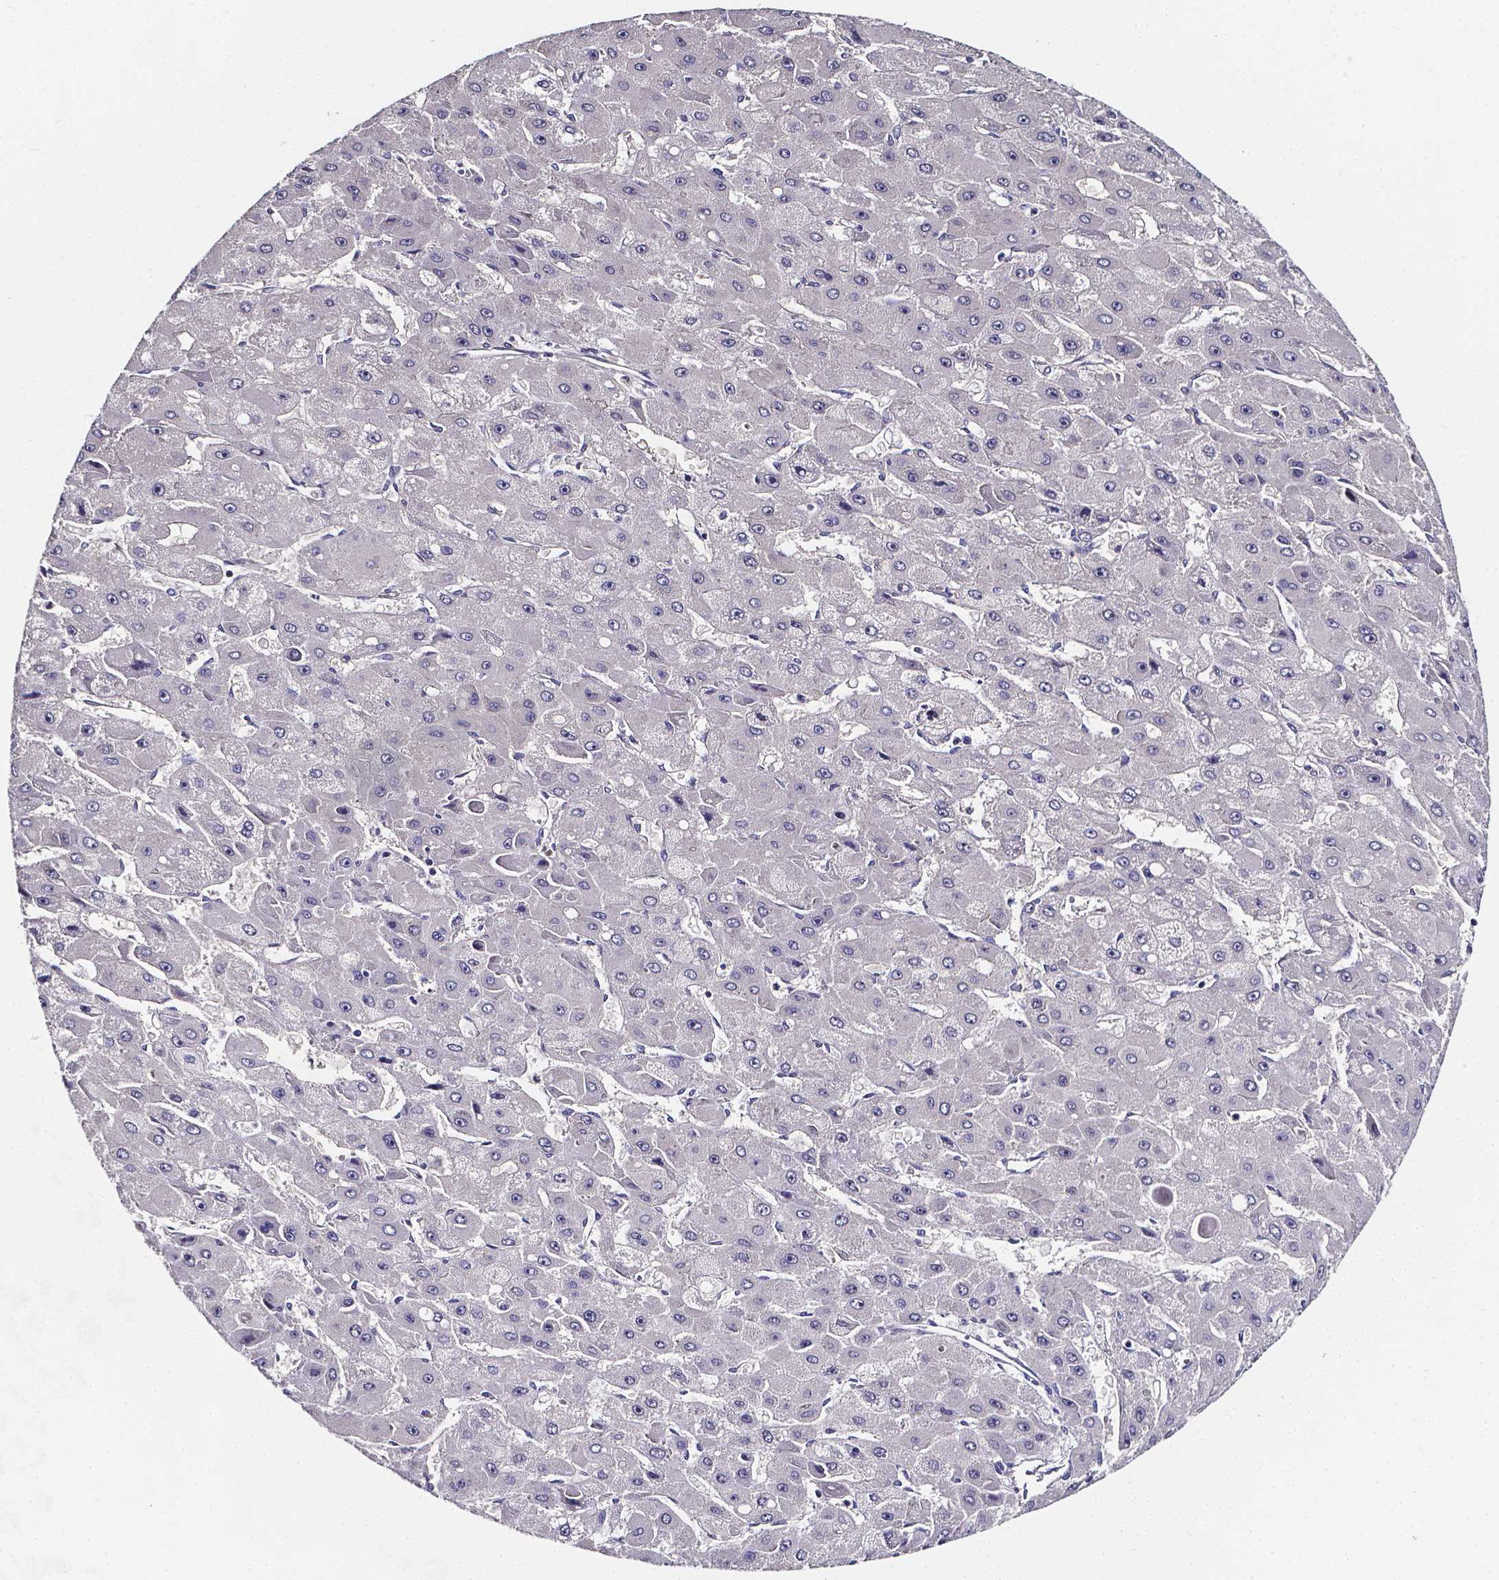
{"staining": {"intensity": "negative", "quantity": "none", "location": "none"}, "tissue": "liver cancer", "cell_type": "Tumor cells", "image_type": "cancer", "snomed": [{"axis": "morphology", "description": "Carcinoma, Hepatocellular, NOS"}, {"axis": "topography", "description": "Liver"}], "caption": "This is an immunohistochemistry (IHC) photomicrograph of human liver cancer (hepatocellular carcinoma). There is no expression in tumor cells.", "gene": "CACNG8", "patient": {"sex": "female", "age": 25}}